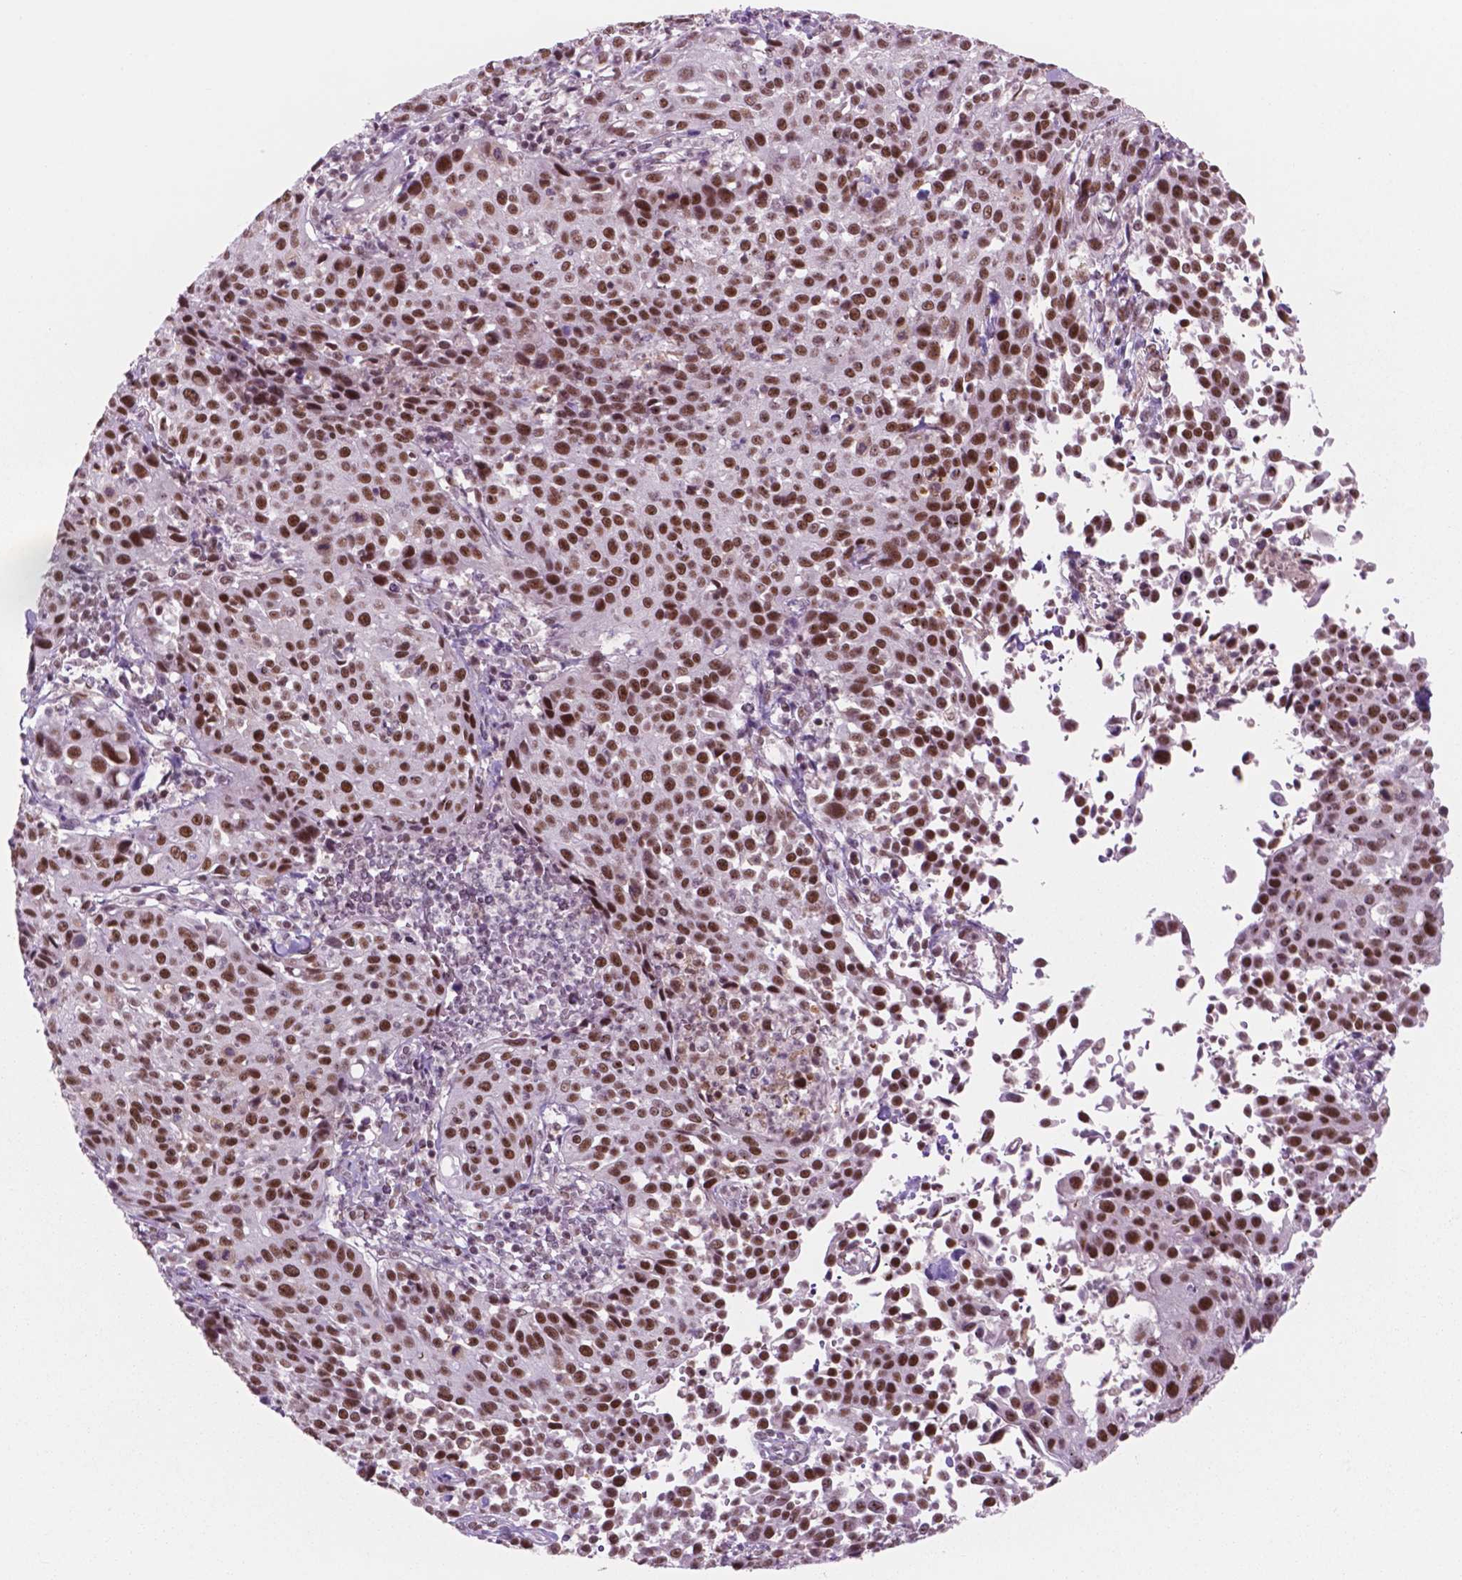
{"staining": {"intensity": "moderate", "quantity": ">75%", "location": "nuclear"}, "tissue": "cervical cancer", "cell_type": "Tumor cells", "image_type": "cancer", "snomed": [{"axis": "morphology", "description": "Squamous cell carcinoma, NOS"}, {"axis": "topography", "description": "Cervix"}], "caption": "Tumor cells demonstrate medium levels of moderate nuclear positivity in approximately >75% of cells in human cervical squamous cell carcinoma.", "gene": "CTR9", "patient": {"sex": "female", "age": 26}}